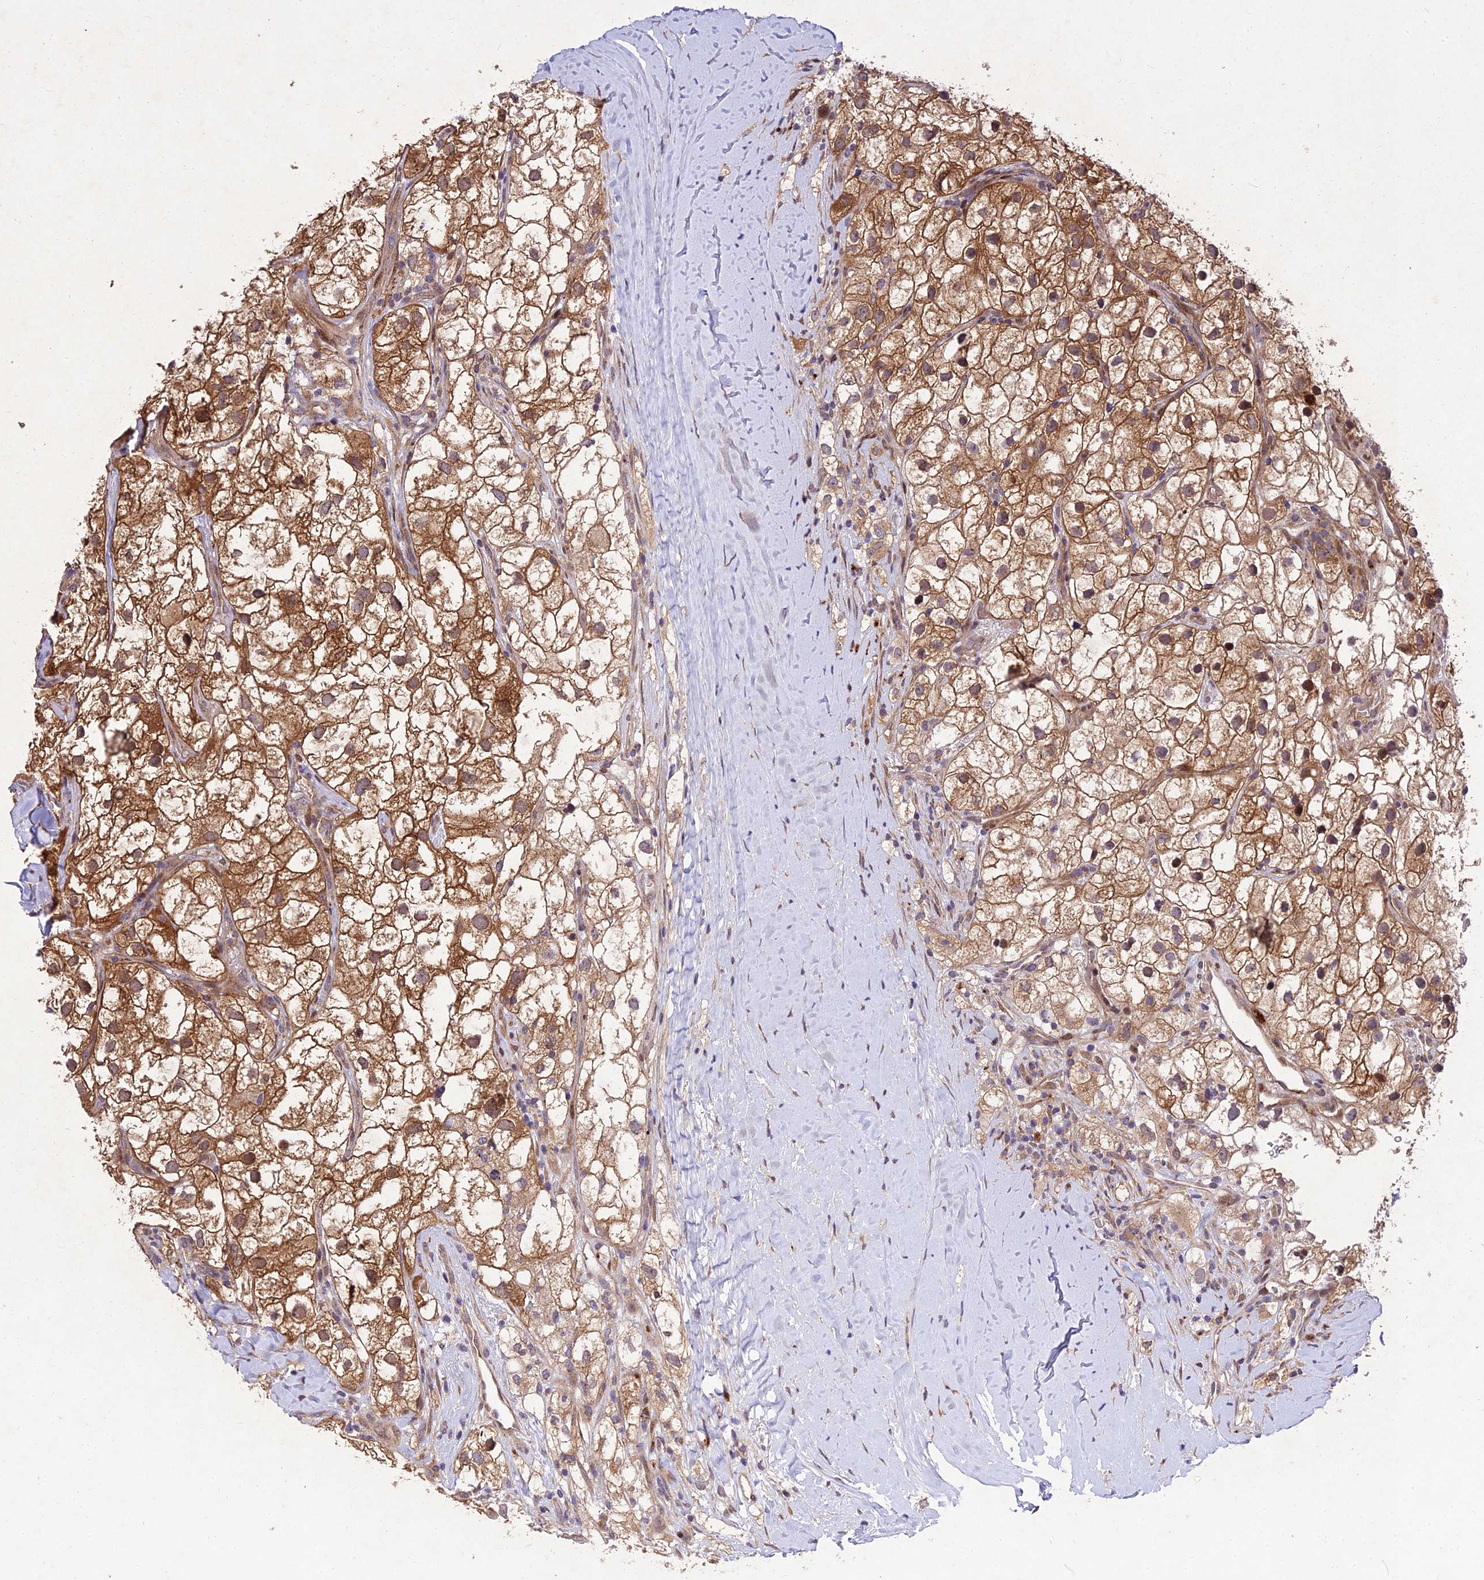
{"staining": {"intensity": "moderate", "quantity": ">75%", "location": "cytoplasmic/membranous"}, "tissue": "renal cancer", "cell_type": "Tumor cells", "image_type": "cancer", "snomed": [{"axis": "morphology", "description": "Adenocarcinoma, NOS"}, {"axis": "topography", "description": "Kidney"}], "caption": "DAB immunohistochemical staining of renal cancer (adenocarcinoma) displays moderate cytoplasmic/membranous protein expression in about >75% of tumor cells. (DAB (3,3'-diaminobenzidine) IHC with brightfield microscopy, high magnification).", "gene": "MKKS", "patient": {"sex": "male", "age": 59}}